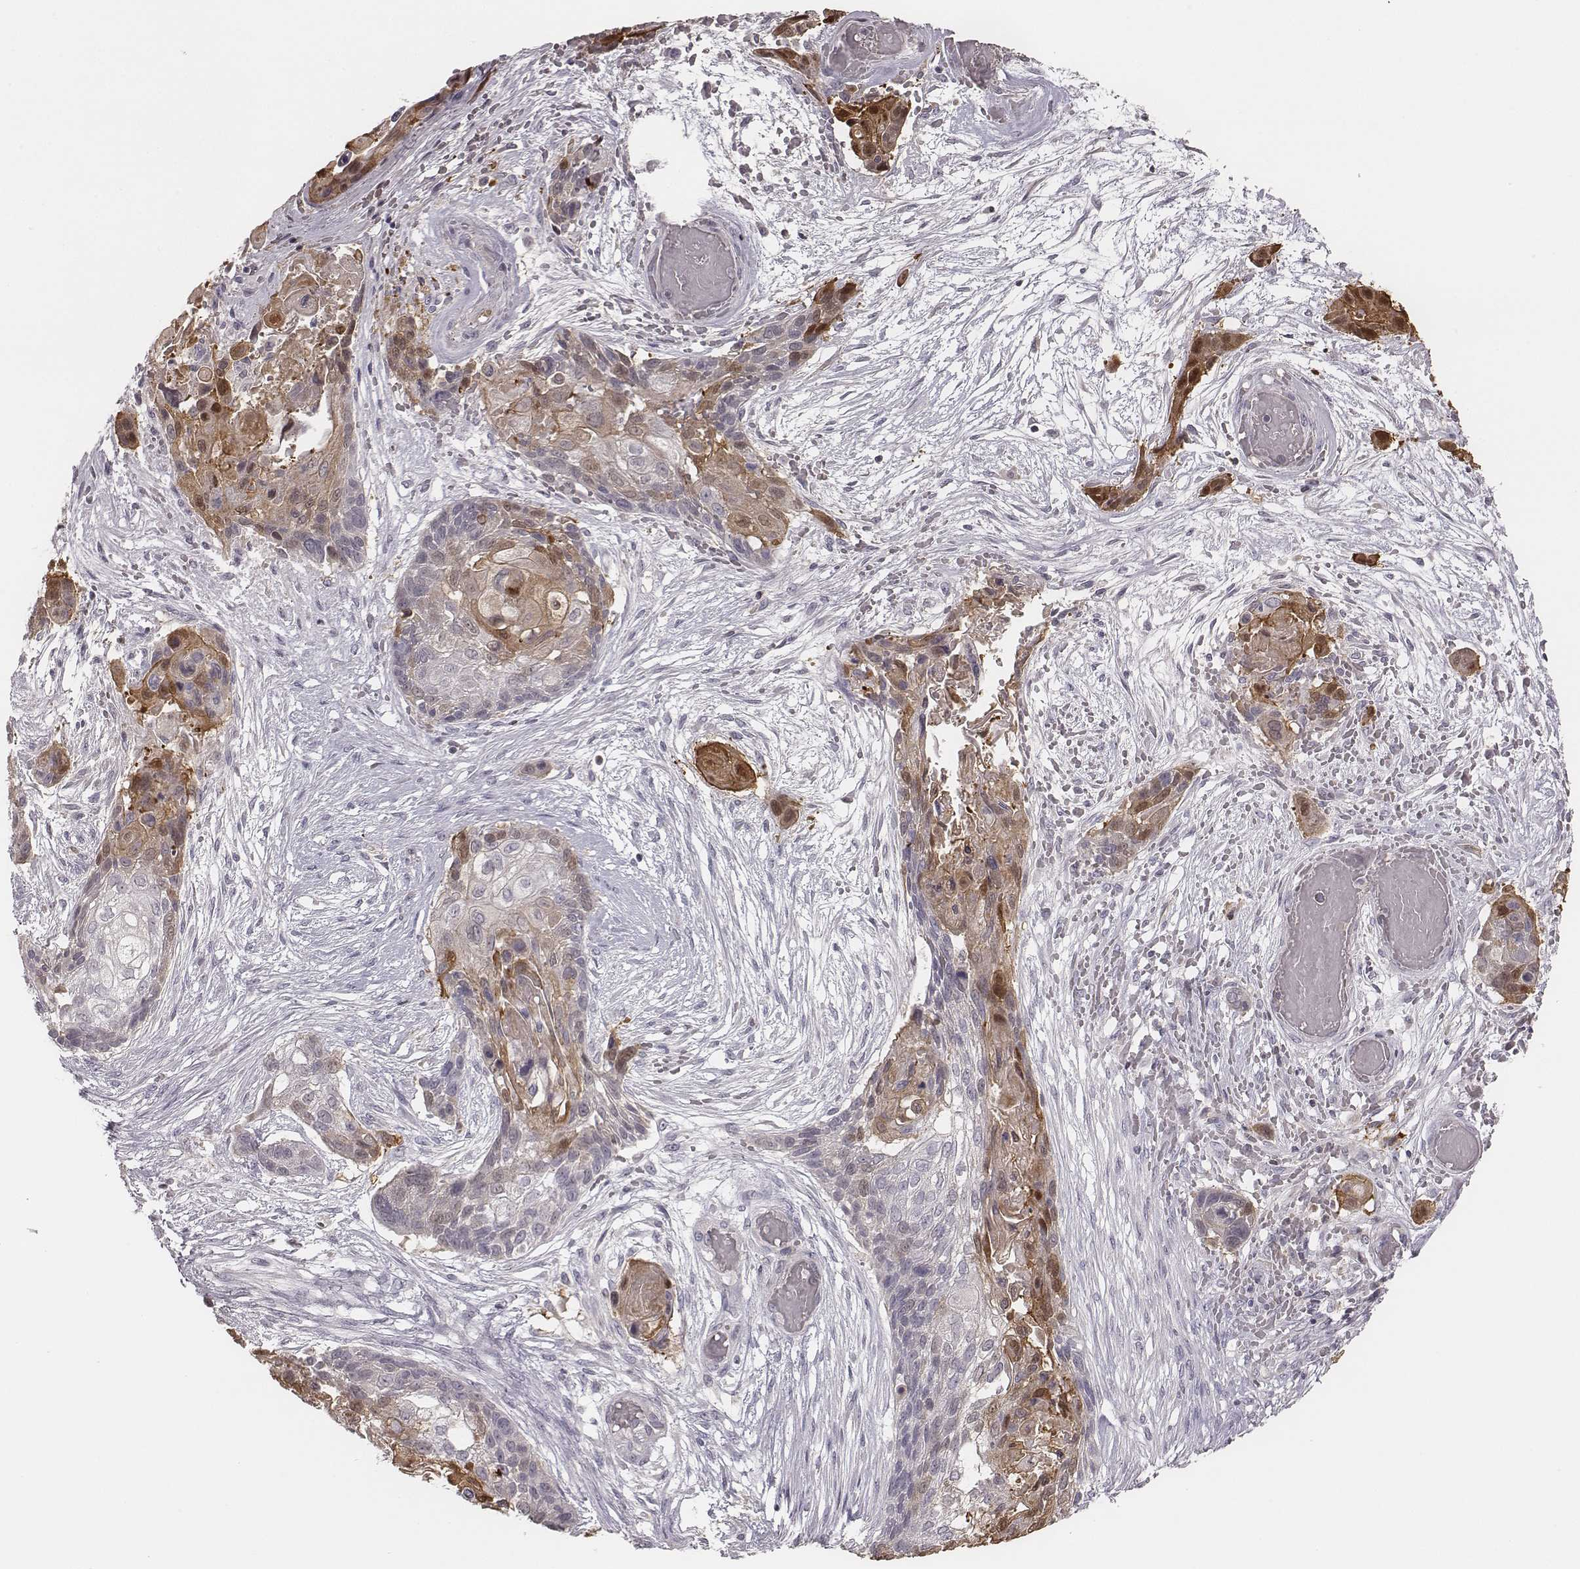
{"staining": {"intensity": "moderate", "quantity": "25%-75%", "location": "cytoplasmic/membranous,nuclear"}, "tissue": "lung cancer", "cell_type": "Tumor cells", "image_type": "cancer", "snomed": [{"axis": "morphology", "description": "Squamous cell carcinoma, NOS"}, {"axis": "topography", "description": "Lung"}], "caption": "Squamous cell carcinoma (lung) stained for a protein displays moderate cytoplasmic/membranous and nuclear positivity in tumor cells.", "gene": "TLX3", "patient": {"sex": "male", "age": 69}}